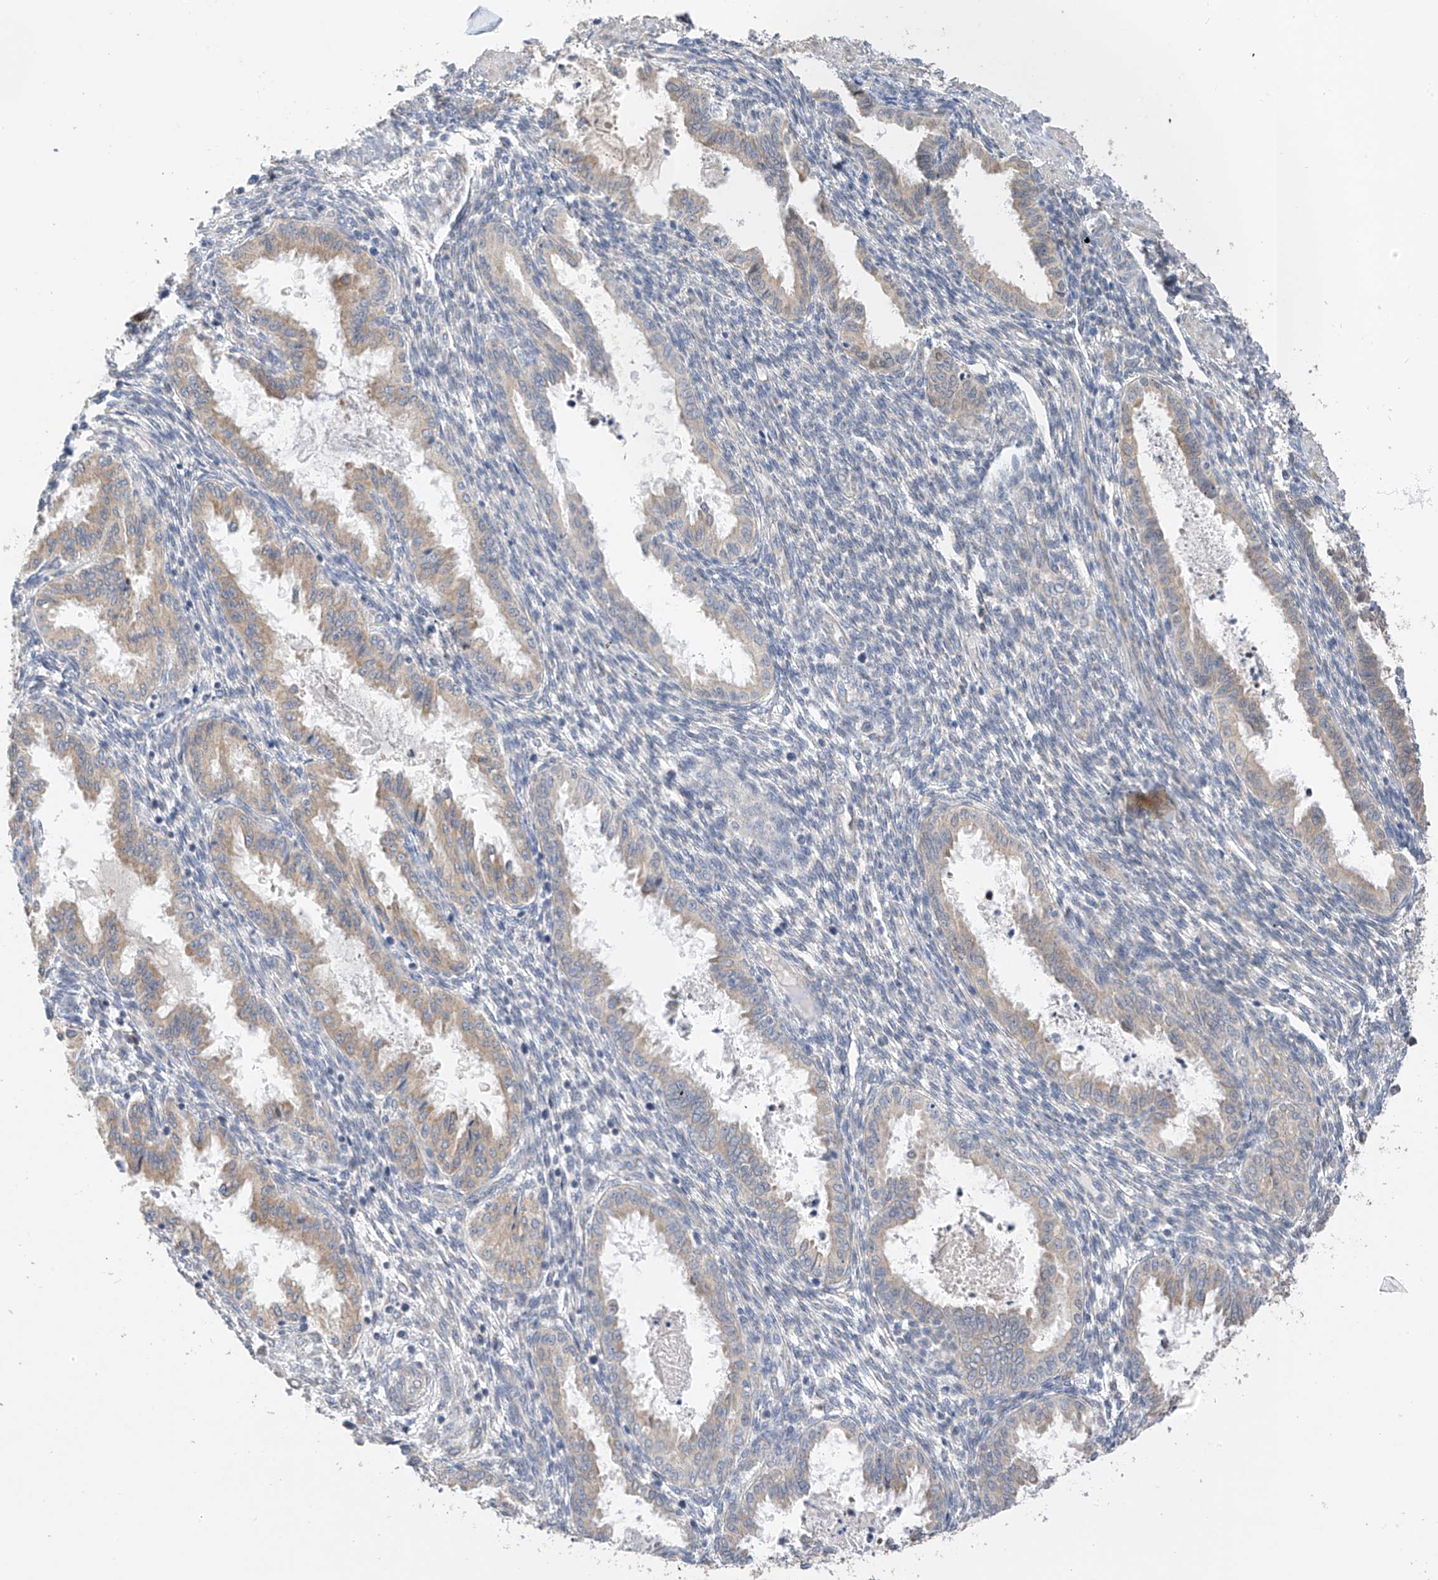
{"staining": {"intensity": "negative", "quantity": "none", "location": "none"}, "tissue": "endometrium", "cell_type": "Cells in endometrial stroma", "image_type": "normal", "snomed": [{"axis": "morphology", "description": "Normal tissue, NOS"}, {"axis": "topography", "description": "Endometrium"}], "caption": "Cells in endometrial stroma show no significant positivity in normal endometrium. (Brightfield microscopy of DAB (3,3'-diaminobenzidine) IHC at high magnification).", "gene": "PPA2", "patient": {"sex": "female", "age": 33}}